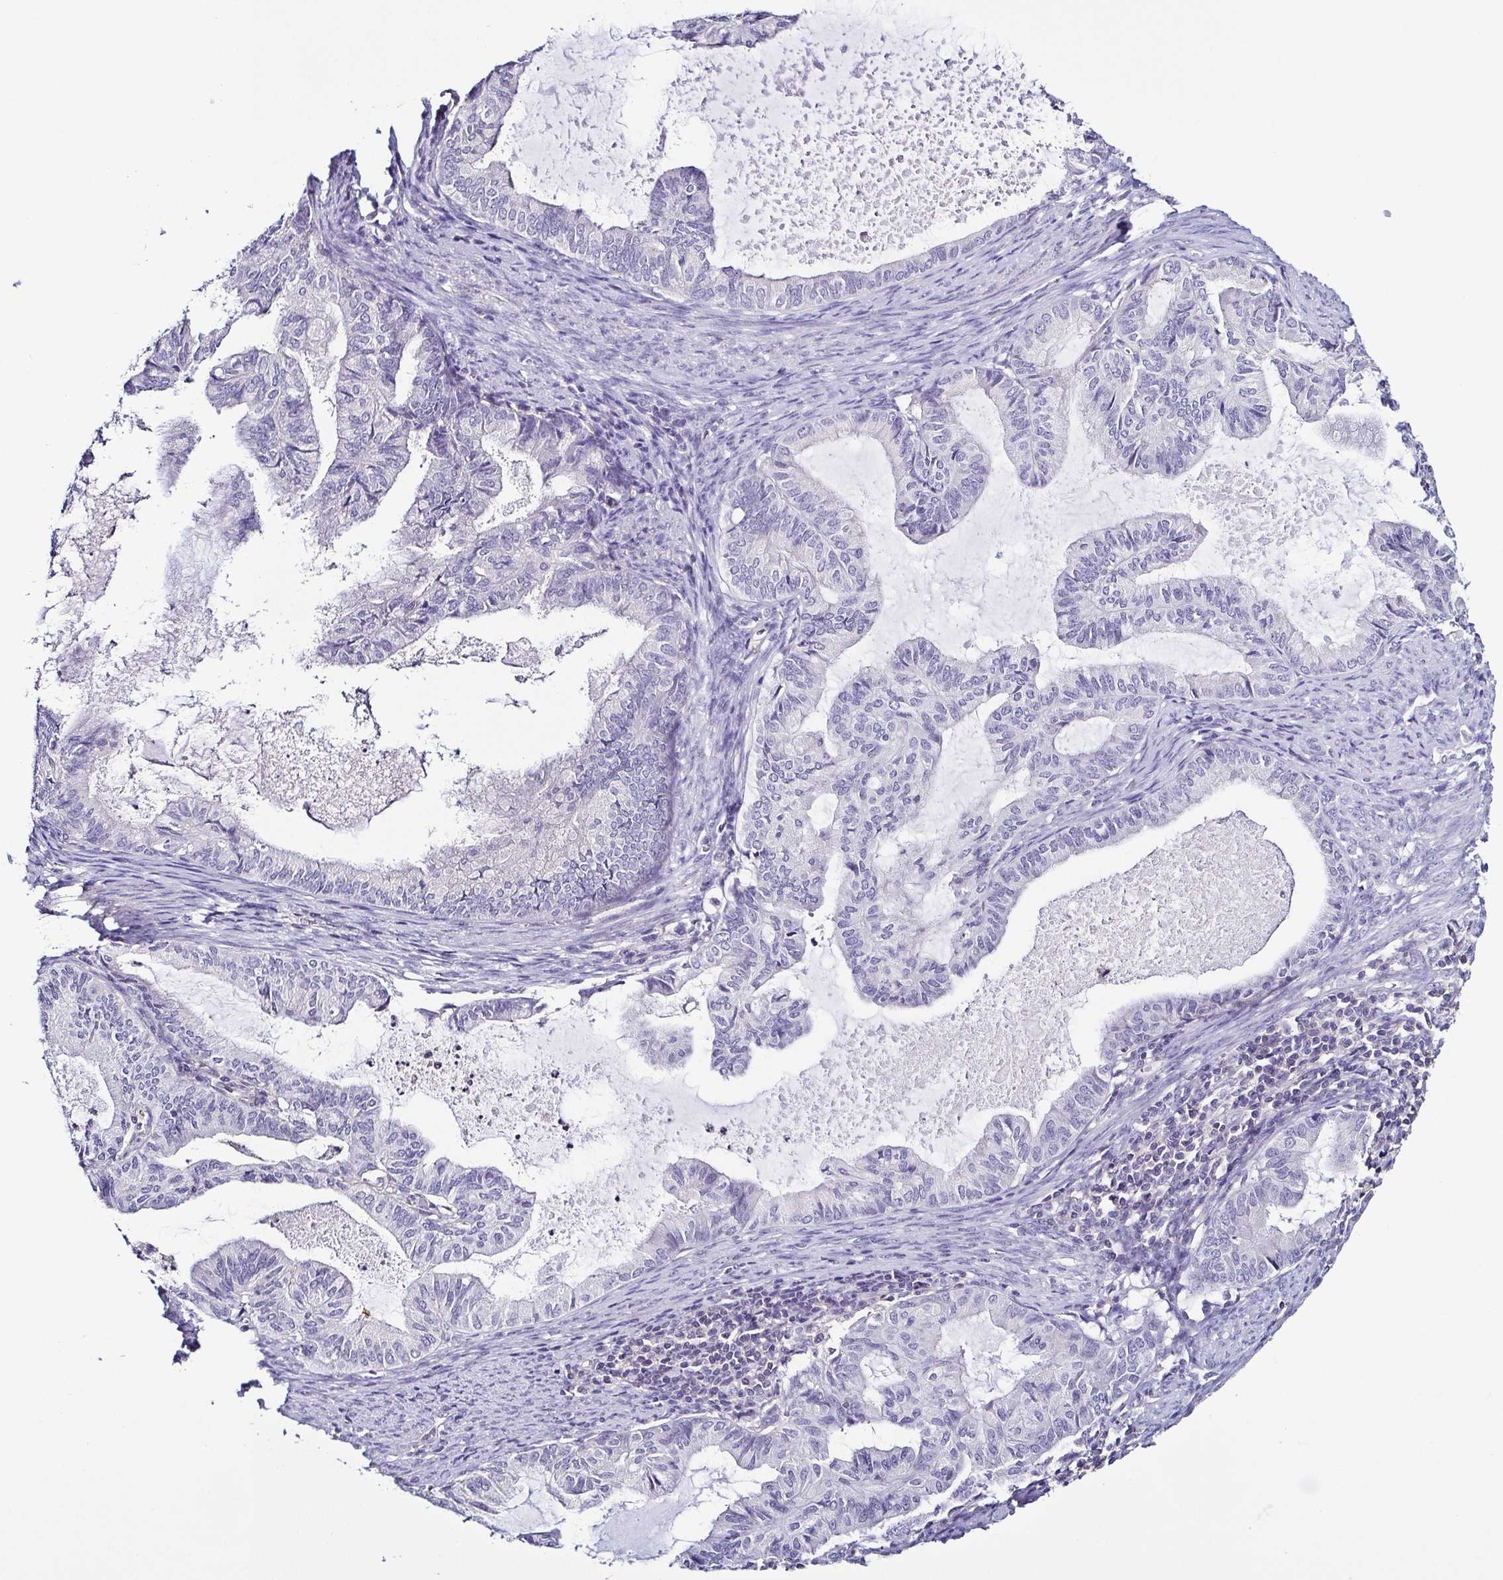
{"staining": {"intensity": "negative", "quantity": "none", "location": "none"}, "tissue": "endometrial cancer", "cell_type": "Tumor cells", "image_type": "cancer", "snomed": [{"axis": "morphology", "description": "Adenocarcinoma, NOS"}, {"axis": "topography", "description": "Endometrium"}], "caption": "Immunohistochemical staining of human endometrial adenocarcinoma exhibits no significant expression in tumor cells.", "gene": "TNNT2", "patient": {"sex": "female", "age": 86}}